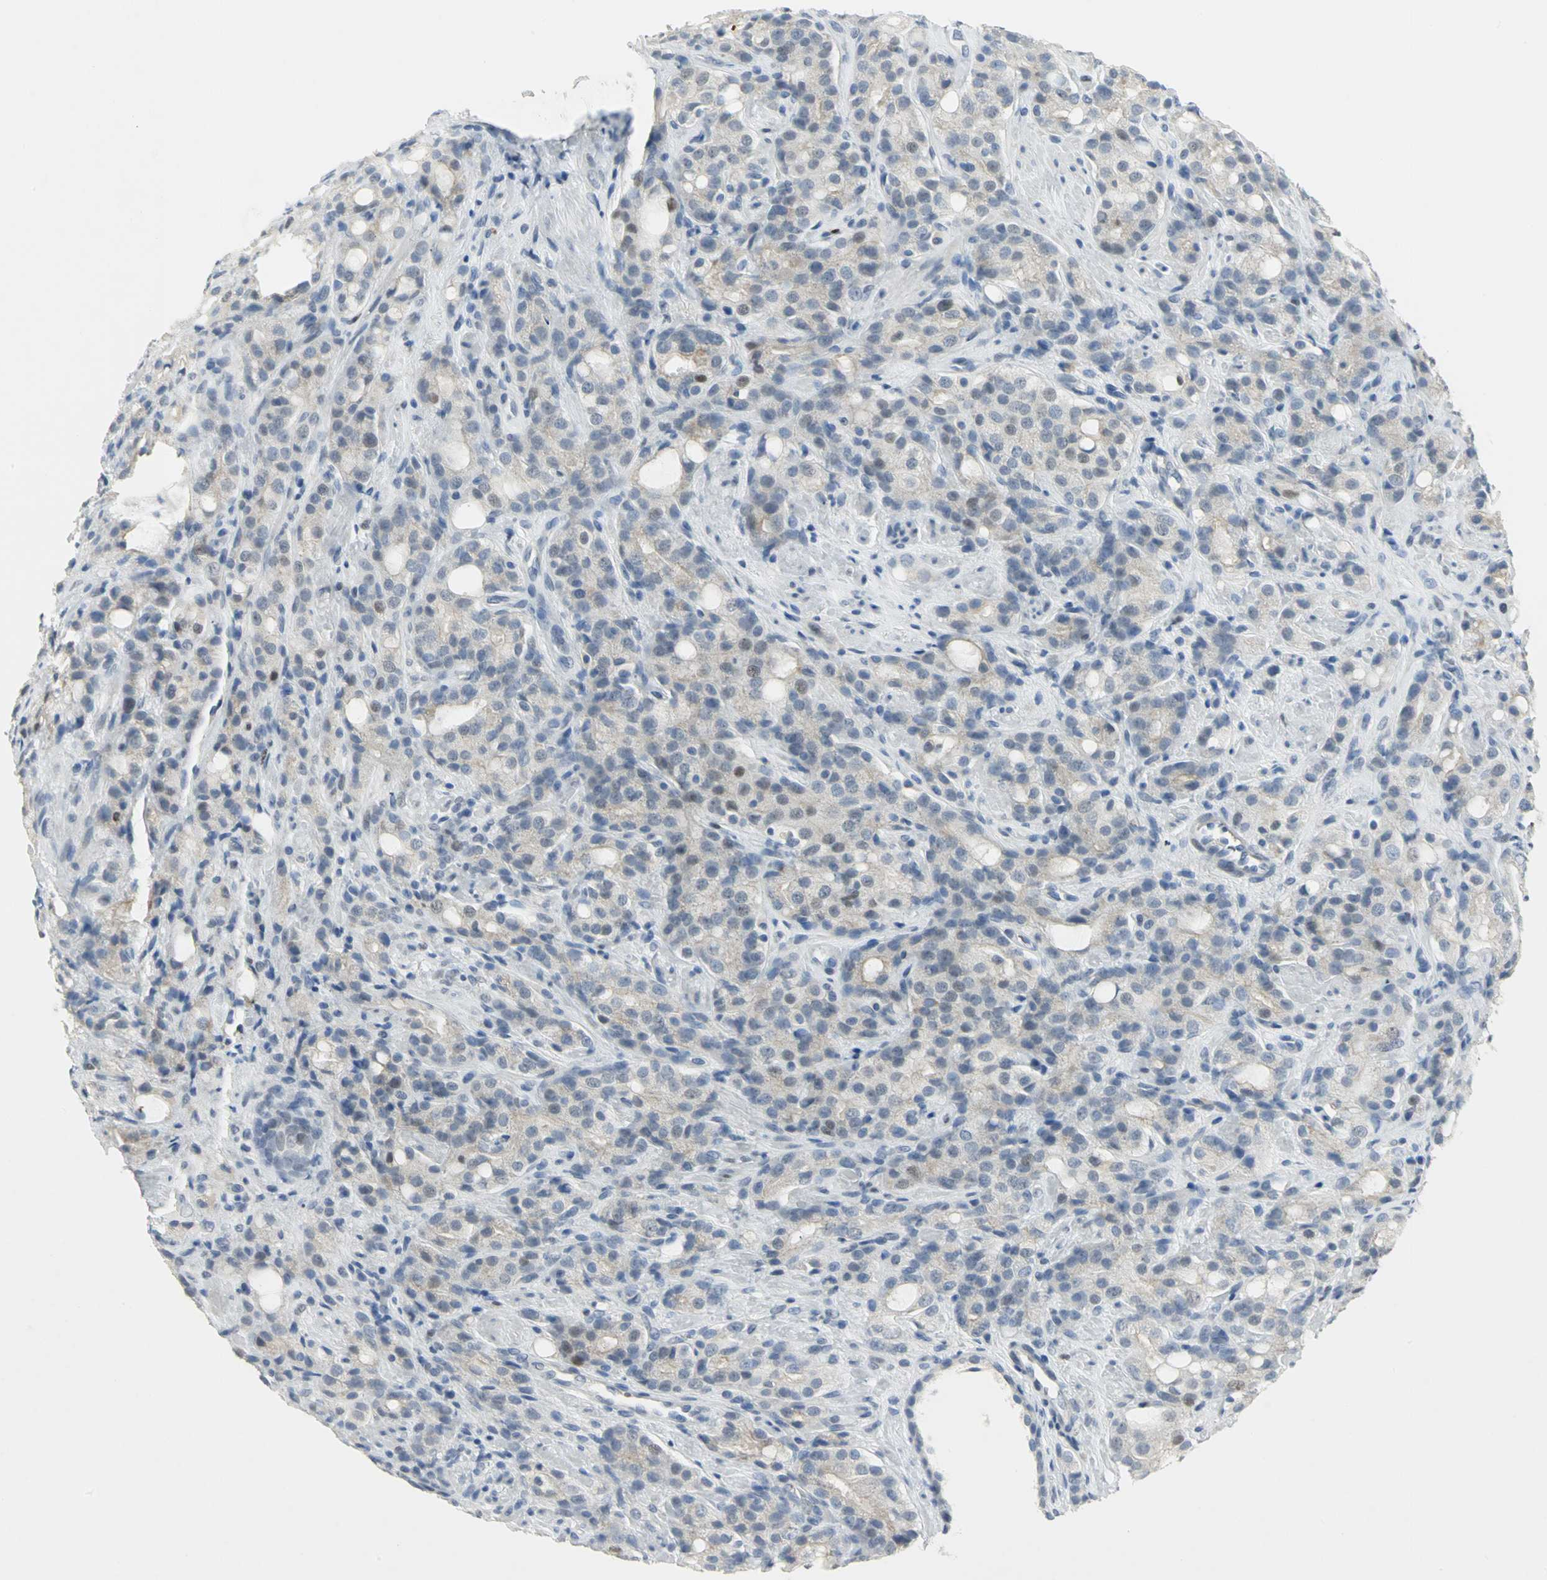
{"staining": {"intensity": "moderate", "quantity": "<25%", "location": "nuclear"}, "tissue": "prostate cancer", "cell_type": "Tumor cells", "image_type": "cancer", "snomed": [{"axis": "morphology", "description": "Adenocarcinoma, High grade"}, {"axis": "topography", "description": "Prostate"}], "caption": "Protein analysis of adenocarcinoma (high-grade) (prostate) tissue reveals moderate nuclear positivity in about <25% of tumor cells.", "gene": "BCL6", "patient": {"sex": "male", "age": 72}}